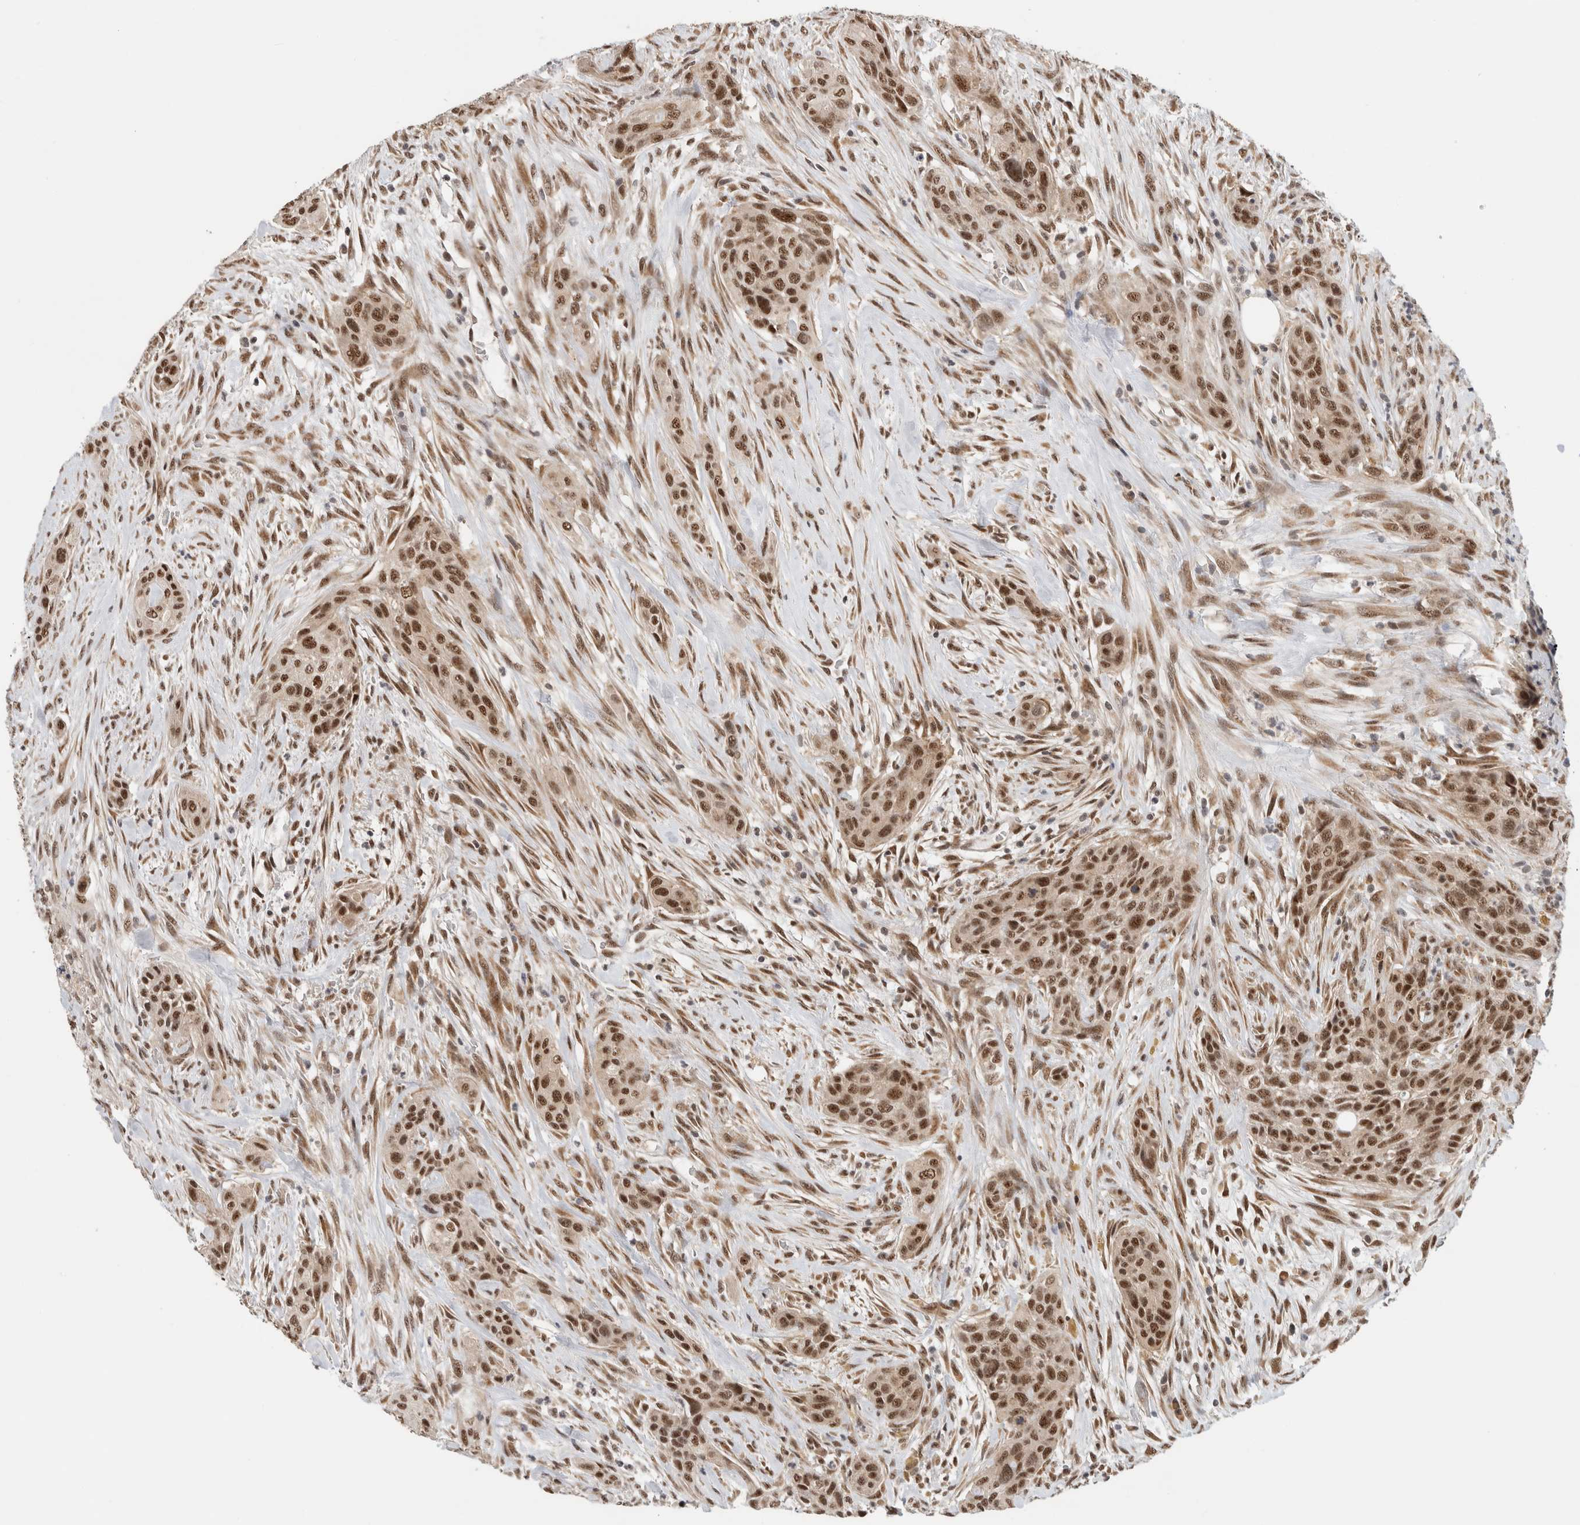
{"staining": {"intensity": "strong", "quantity": ">75%", "location": "nuclear"}, "tissue": "urothelial cancer", "cell_type": "Tumor cells", "image_type": "cancer", "snomed": [{"axis": "morphology", "description": "Urothelial carcinoma, High grade"}, {"axis": "topography", "description": "Urinary bladder"}], "caption": "This is a photomicrograph of IHC staining of high-grade urothelial carcinoma, which shows strong expression in the nuclear of tumor cells.", "gene": "NCAPG2", "patient": {"sex": "male", "age": 35}}